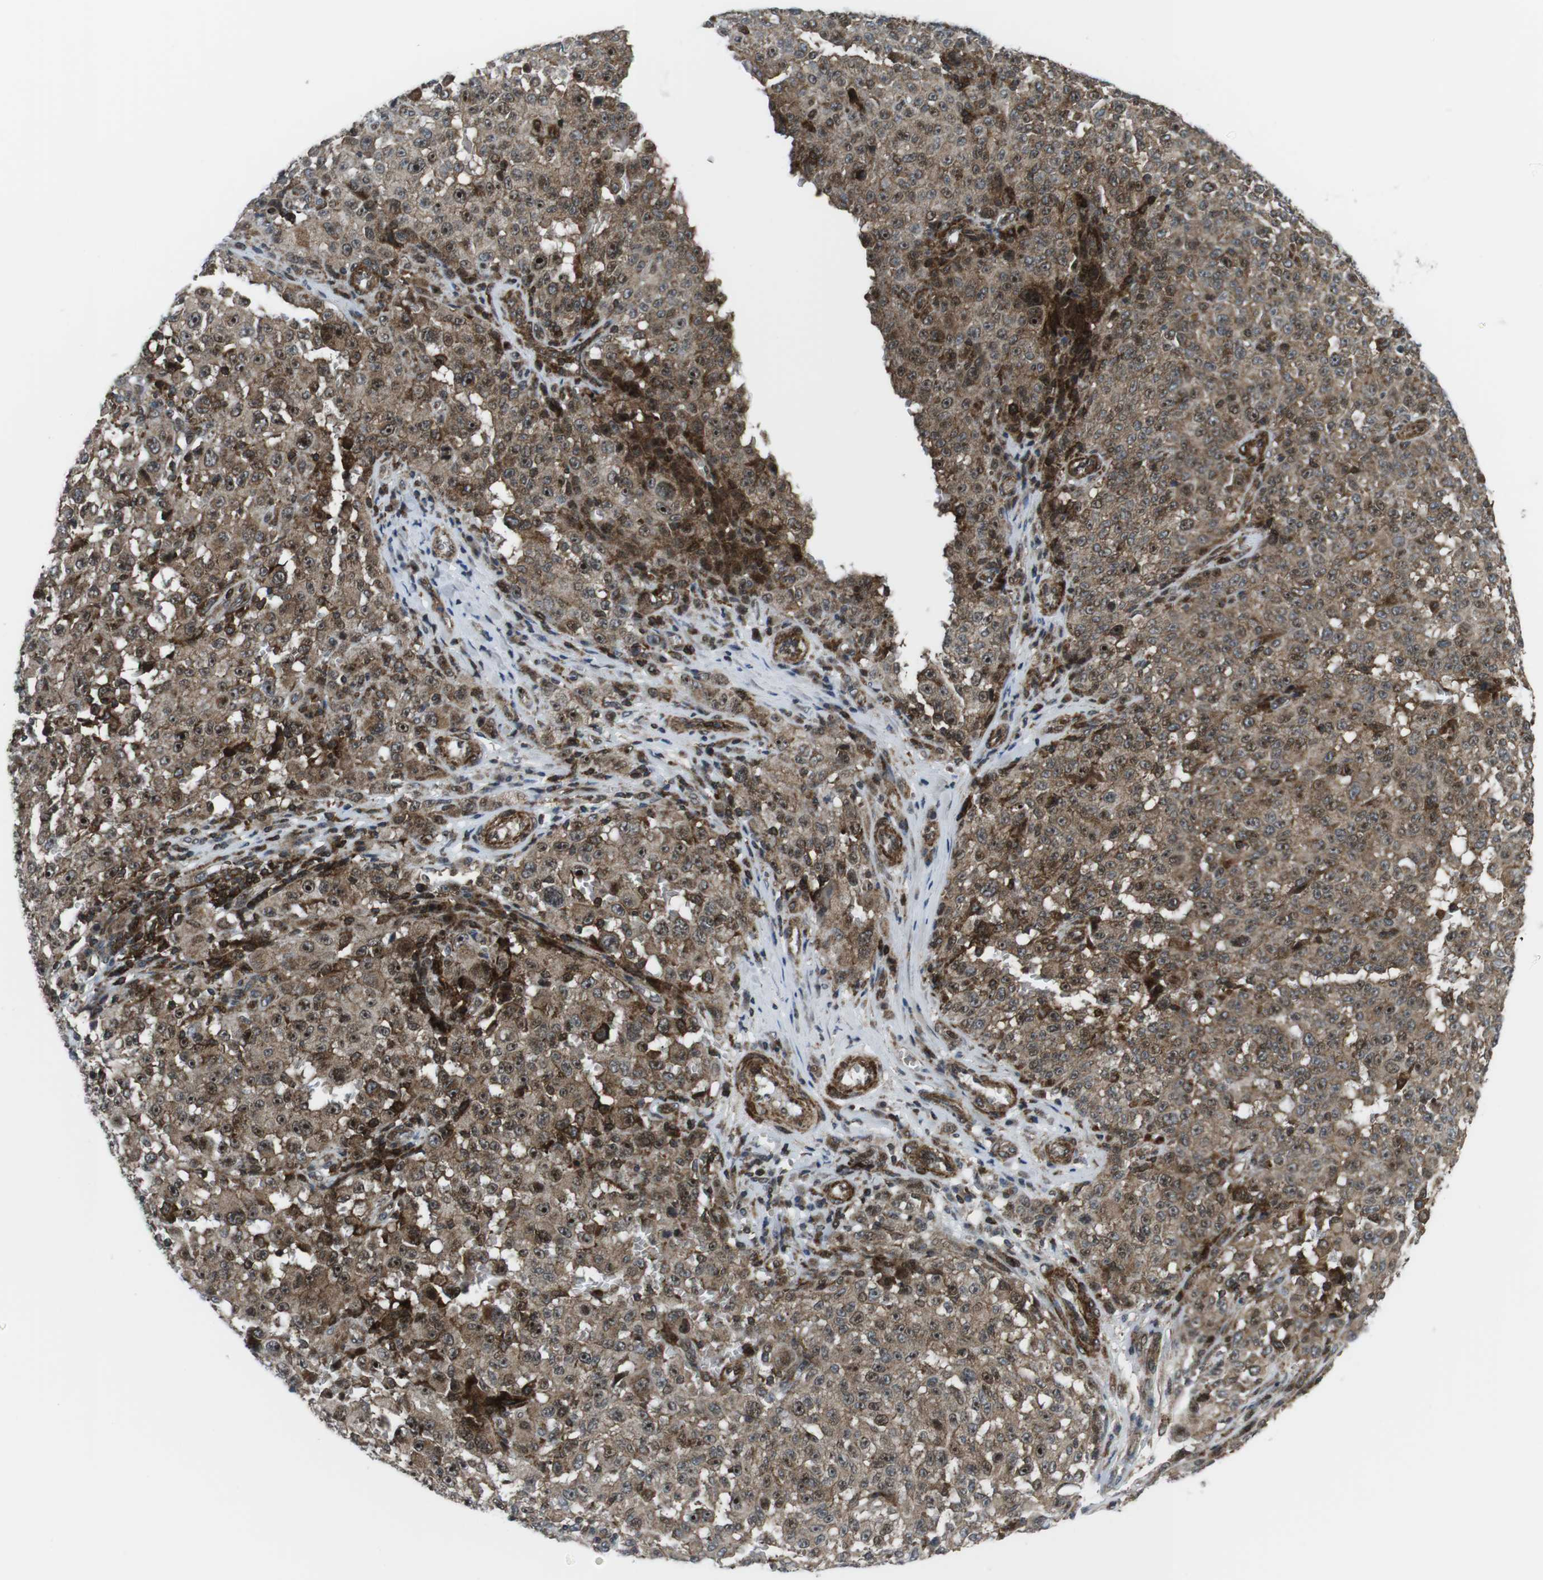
{"staining": {"intensity": "moderate", "quantity": "25%-75%", "location": "cytoplasmic/membranous,nuclear"}, "tissue": "melanoma", "cell_type": "Tumor cells", "image_type": "cancer", "snomed": [{"axis": "morphology", "description": "Malignant melanoma, NOS"}, {"axis": "topography", "description": "Skin"}], "caption": "Immunohistochemical staining of melanoma demonstrates moderate cytoplasmic/membranous and nuclear protein expression in about 25%-75% of tumor cells.", "gene": "CUL7", "patient": {"sex": "female", "age": 82}}